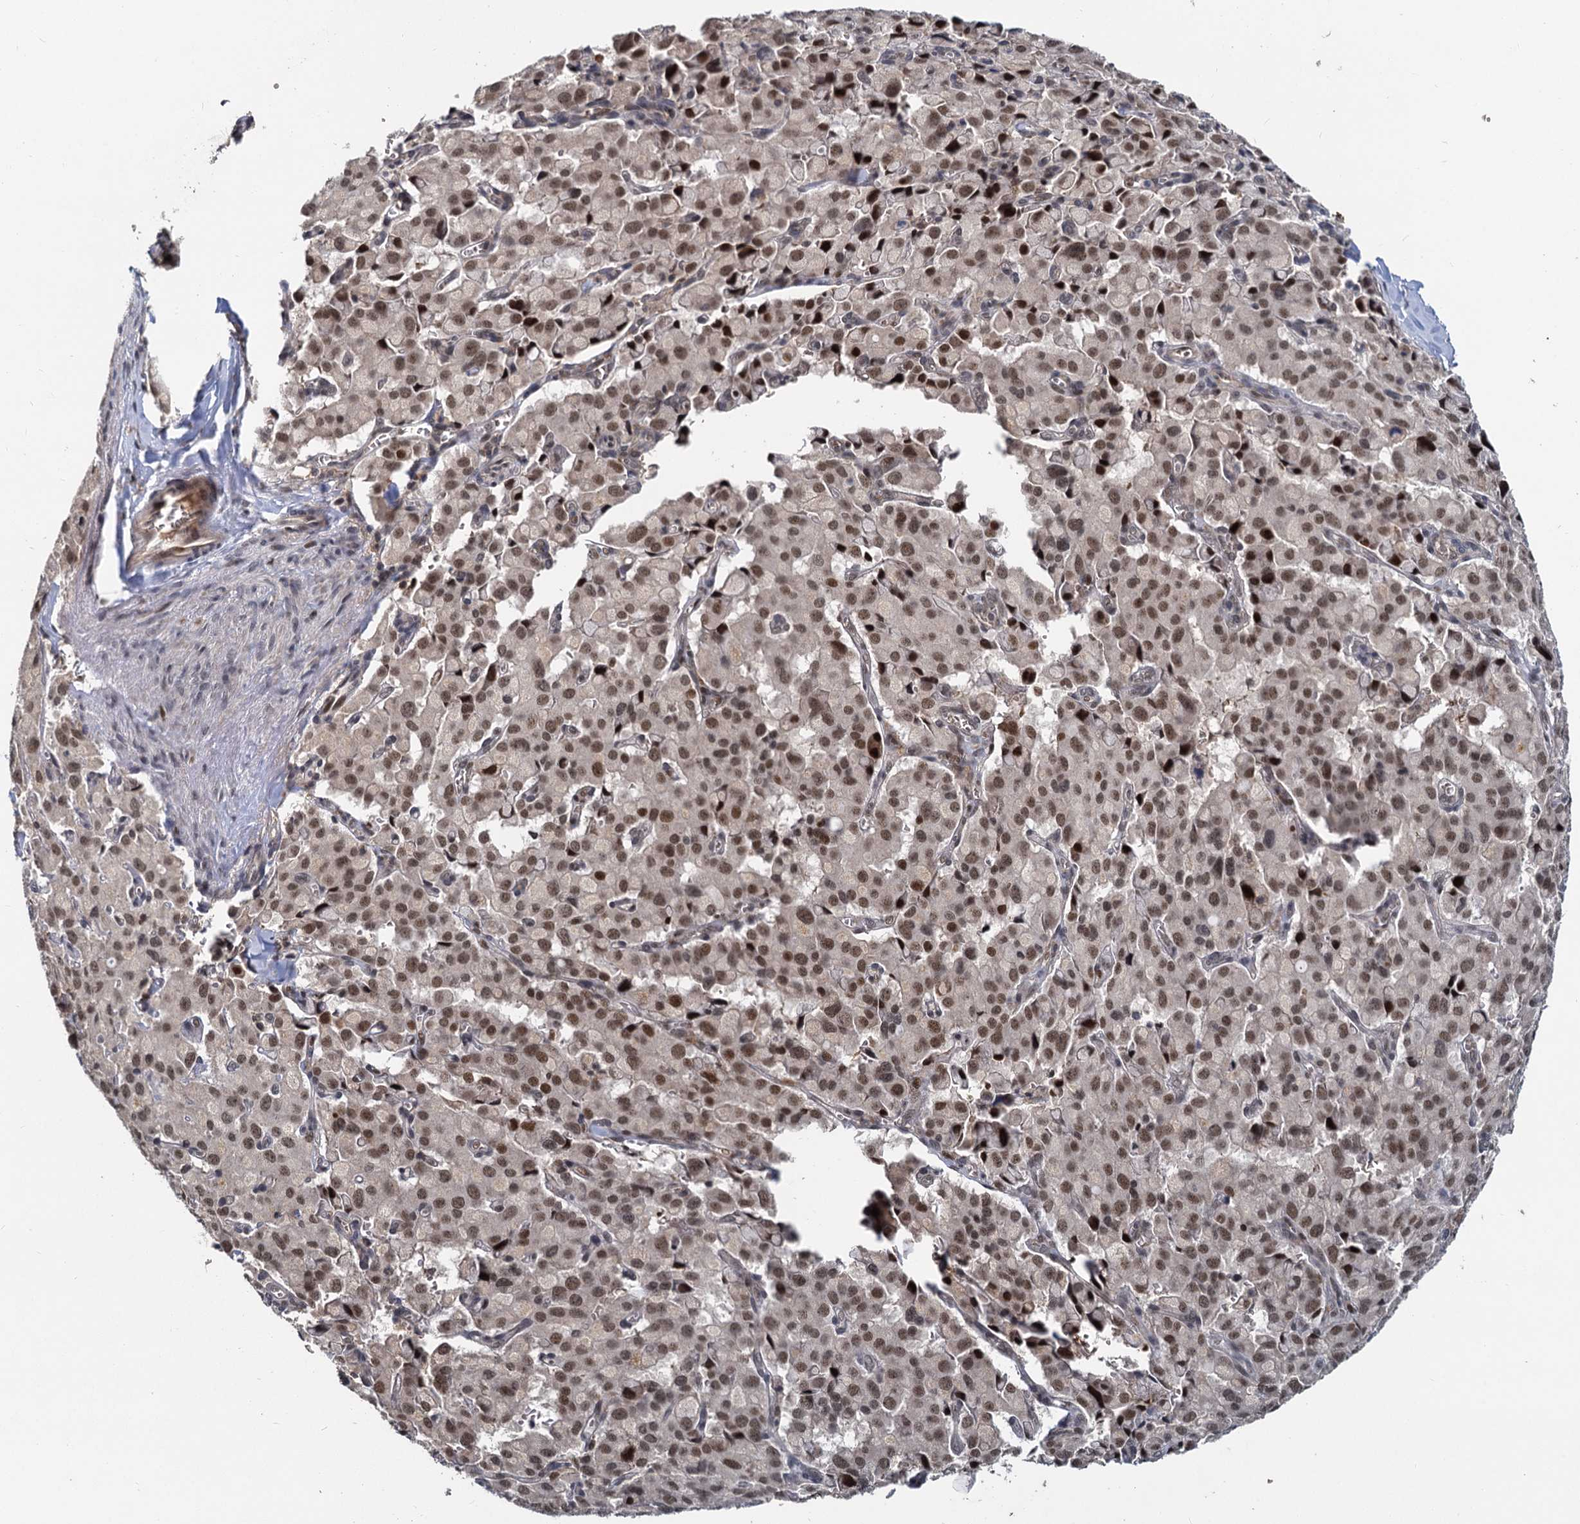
{"staining": {"intensity": "moderate", "quantity": ">75%", "location": "nuclear"}, "tissue": "pancreatic cancer", "cell_type": "Tumor cells", "image_type": "cancer", "snomed": [{"axis": "morphology", "description": "Adenocarcinoma, NOS"}, {"axis": "topography", "description": "Pancreas"}], "caption": "Immunohistochemical staining of human pancreatic cancer demonstrates moderate nuclear protein expression in approximately >75% of tumor cells.", "gene": "FANCI", "patient": {"sex": "male", "age": 65}}